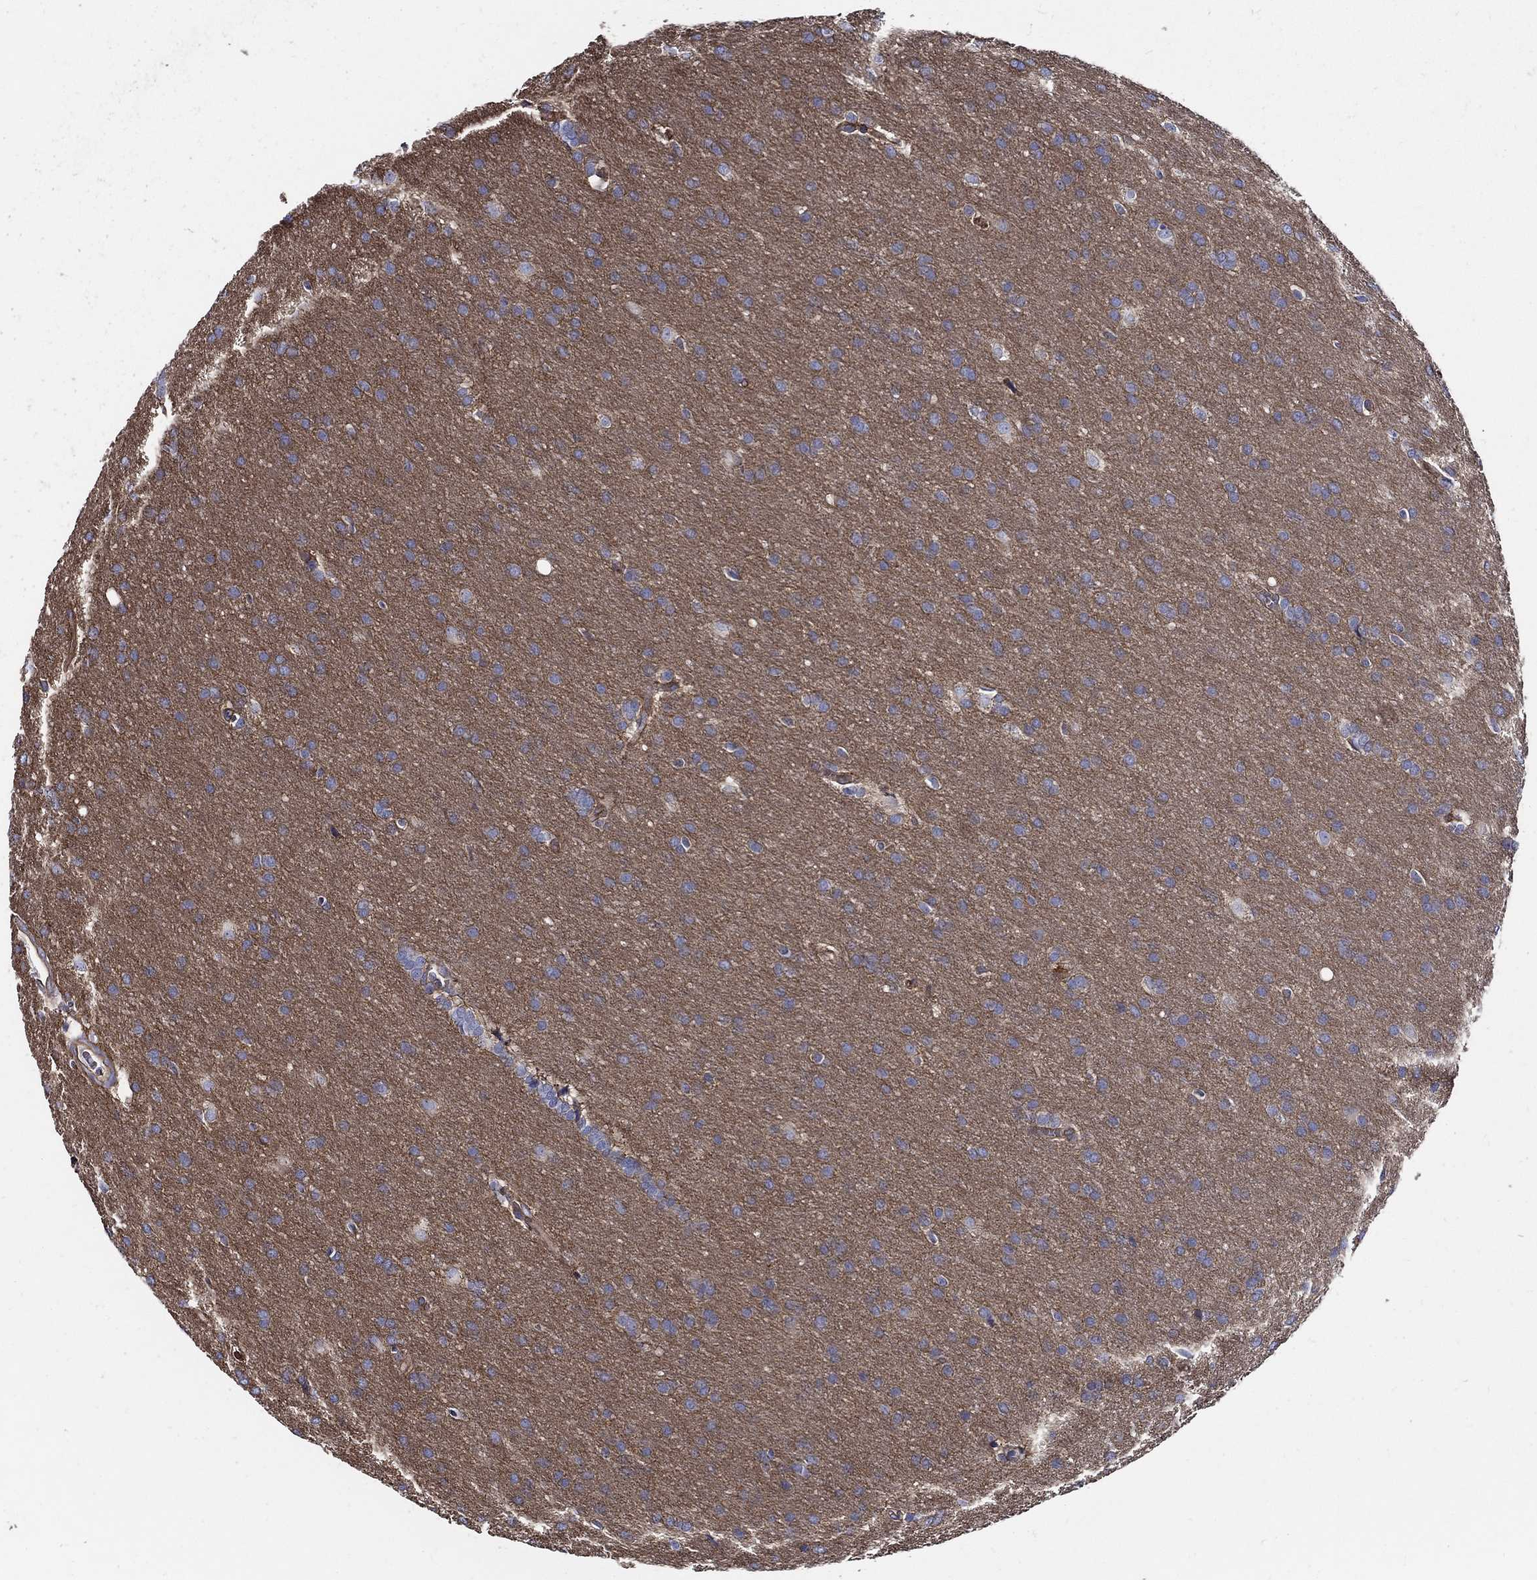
{"staining": {"intensity": "negative", "quantity": "none", "location": "none"}, "tissue": "glioma", "cell_type": "Tumor cells", "image_type": "cancer", "snomed": [{"axis": "morphology", "description": "Glioma, malignant, Low grade"}, {"axis": "topography", "description": "Brain"}], "caption": "A micrograph of human glioma is negative for staining in tumor cells. Nuclei are stained in blue.", "gene": "APBB3", "patient": {"sex": "female", "age": 32}}